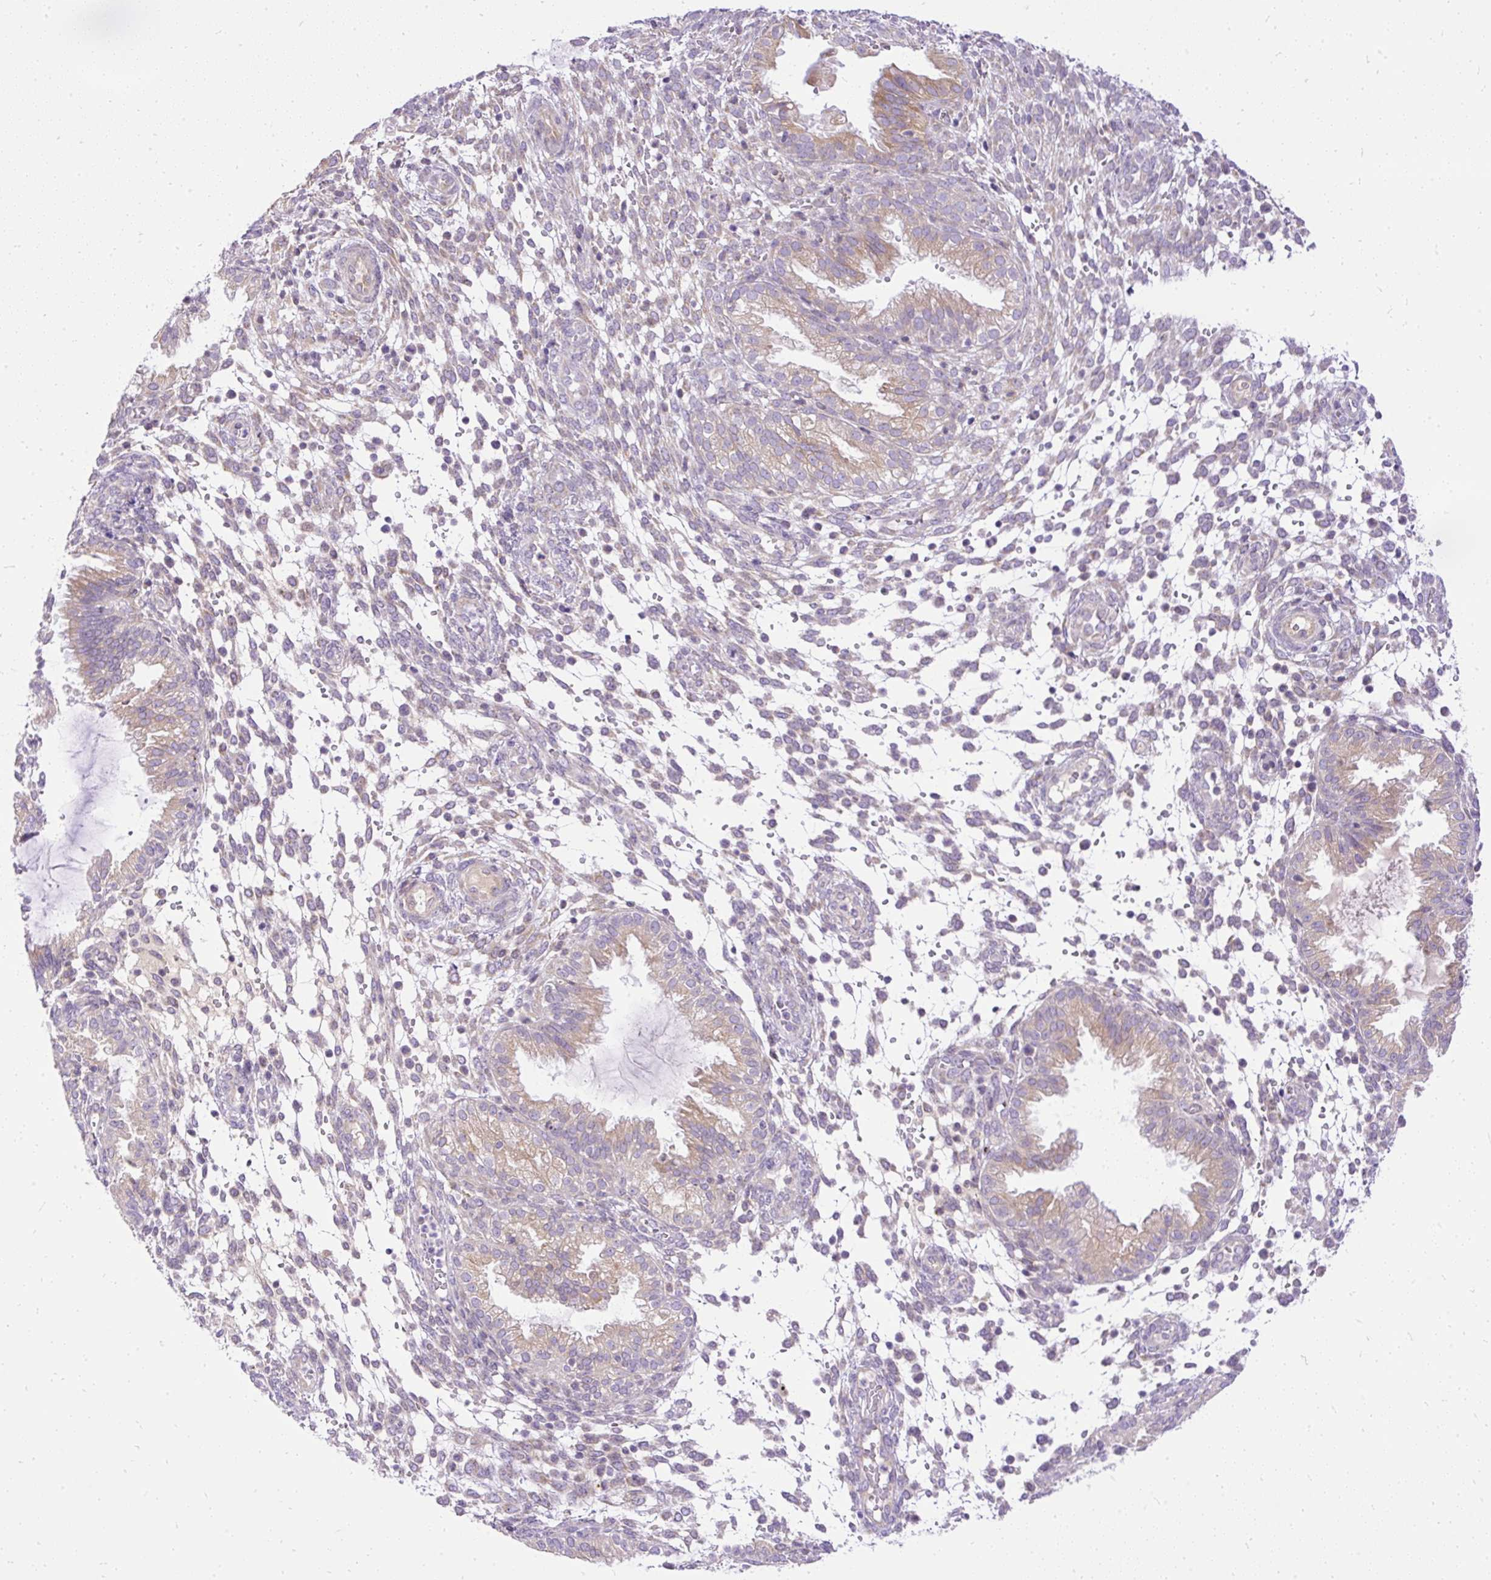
{"staining": {"intensity": "negative", "quantity": "none", "location": "none"}, "tissue": "endometrium", "cell_type": "Cells in endometrial stroma", "image_type": "normal", "snomed": [{"axis": "morphology", "description": "Normal tissue, NOS"}, {"axis": "topography", "description": "Endometrium"}], "caption": "Immunohistochemistry (IHC) histopathology image of benign endometrium: human endometrium stained with DAB shows no significant protein staining in cells in endometrial stroma.", "gene": "AMFR", "patient": {"sex": "female", "age": 33}}